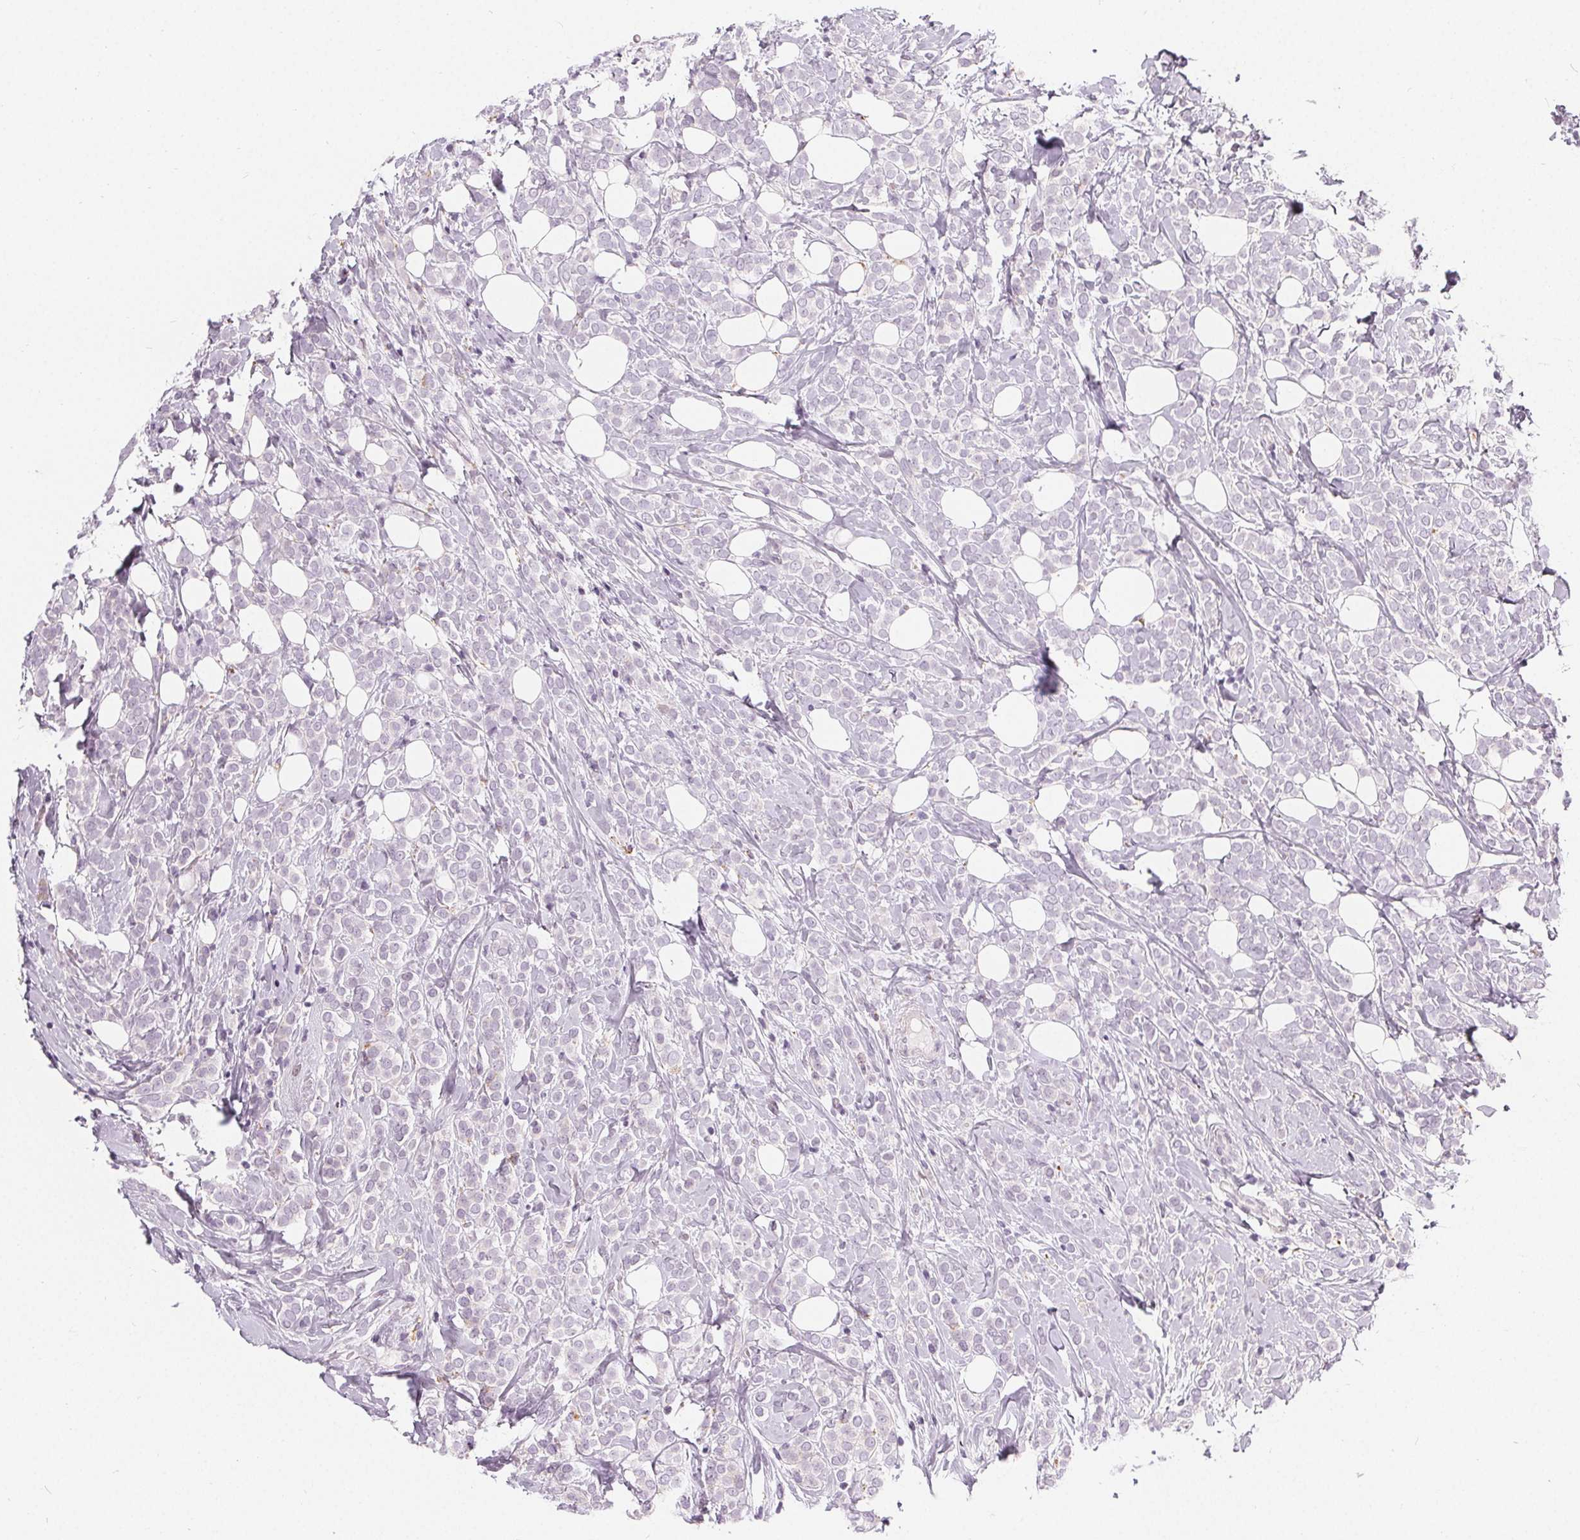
{"staining": {"intensity": "negative", "quantity": "none", "location": "none"}, "tissue": "breast cancer", "cell_type": "Tumor cells", "image_type": "cancer", "snomed": [{"axis": "morphology", "description": "Lobular carcinoma"}, {"axis": "topography", "description": "Breast"}], "caption": "This photomicrograph is of breast cancer stained with immunohistochemistry to label a protein in brown with the nuclei are counter-stained blue. There is no positivity in tumor cells. The staining was performed using DAB to visualize the protein expression in brown, while the nuclei were stained in blue with hematoxylin (Magnification: 20x).", "gene": "HOPX", "patient": {"sex": "female", "age": 49}}